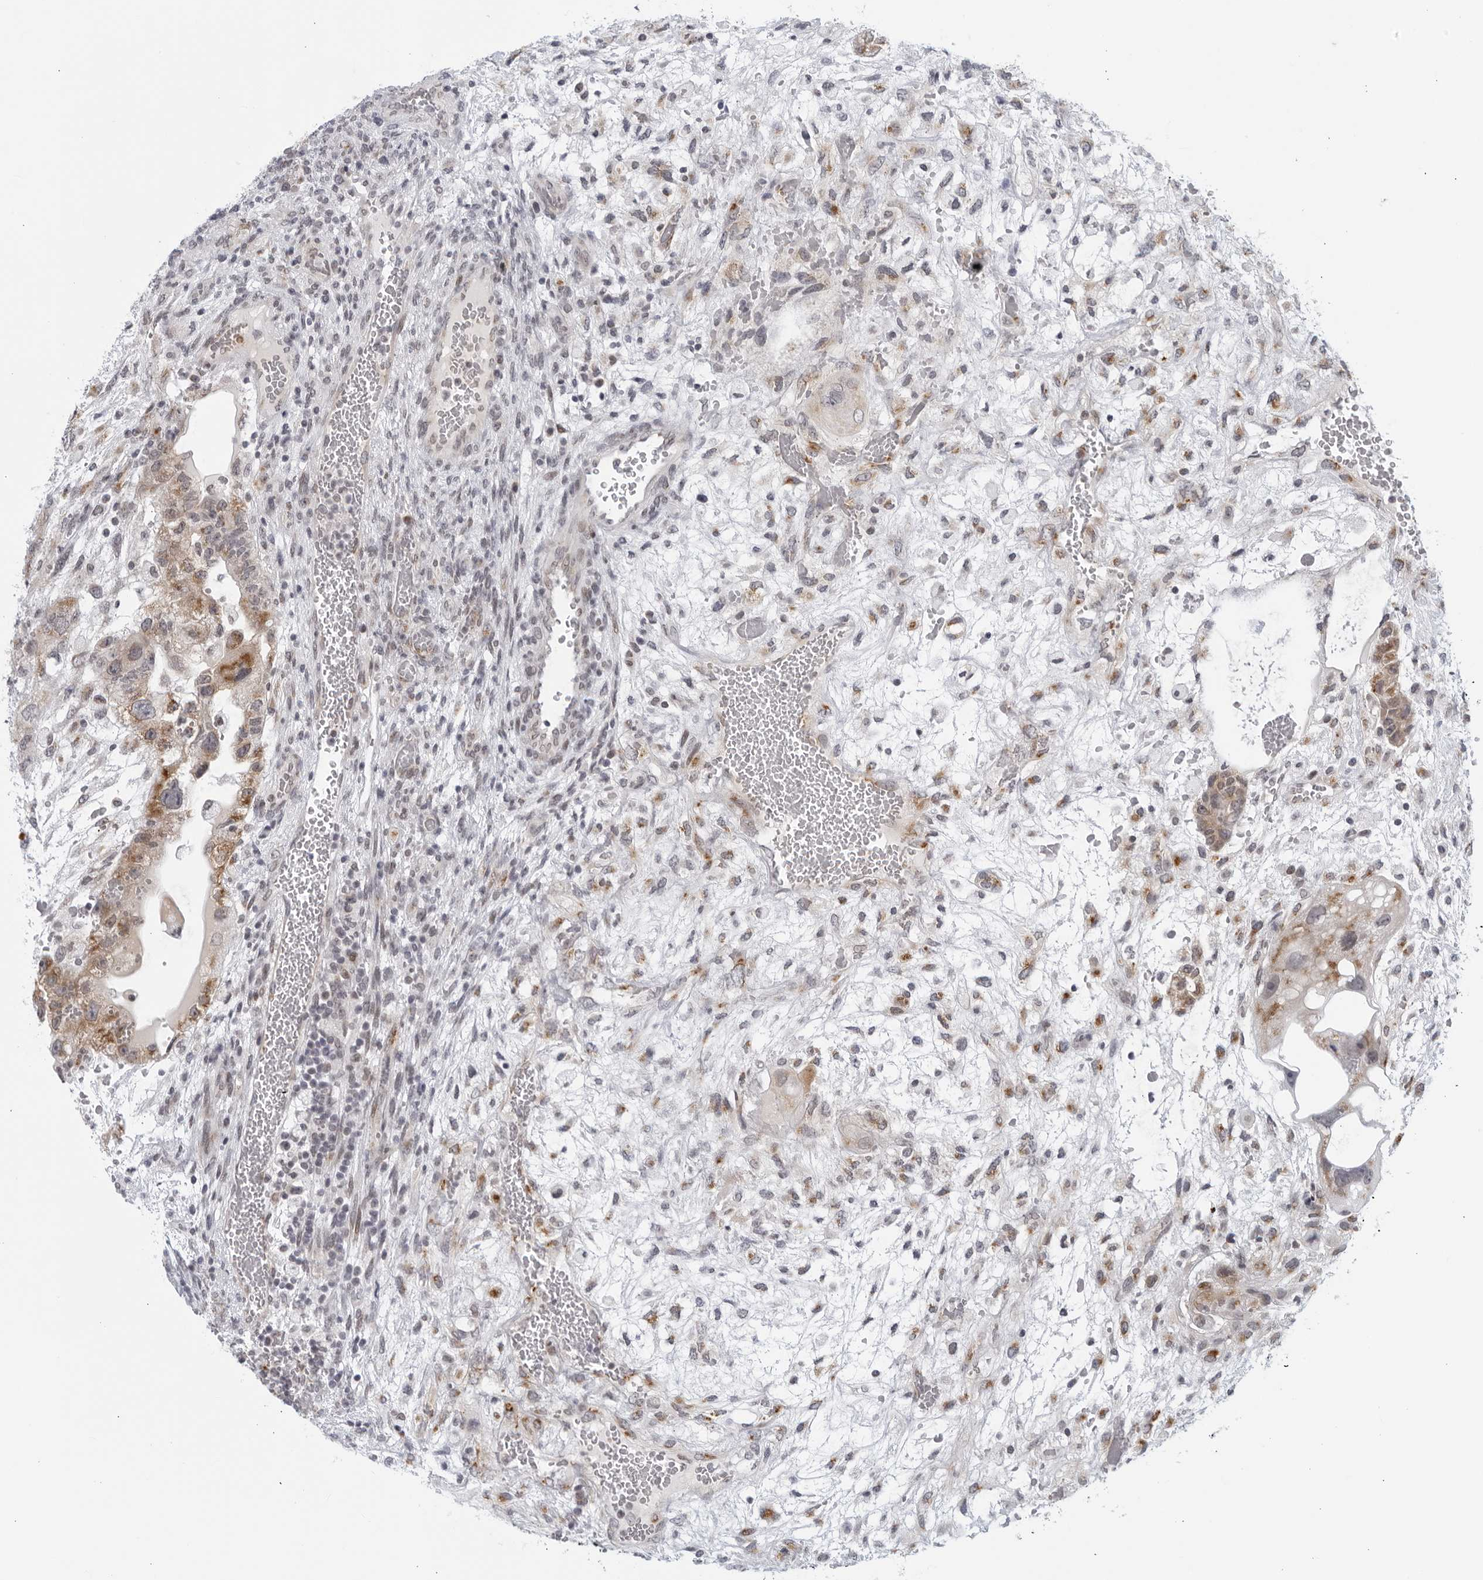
{"staining": {"intensity": "moderate", "quantity": "25%-75%", "location": "cytoplasmic/membranous"}, "tissue": "testis cancer", "cell_type": "Tumor cells", "image_type": "cancer", "snomed": [{"axis": "morphology", "description": "Carcinoma, Embryonal, NOS"}, {"axis": "topography", "description": "Testis"}], "caption": "The image displays immunohistochemical staining of testis embryonal carcinoma. There is moderate cytoplasmic/membranous staining is identified in approximately 25%-75% of tumor cells.", "gene": "WDTC1", "patient": {"sex": "male", "age": 36}}